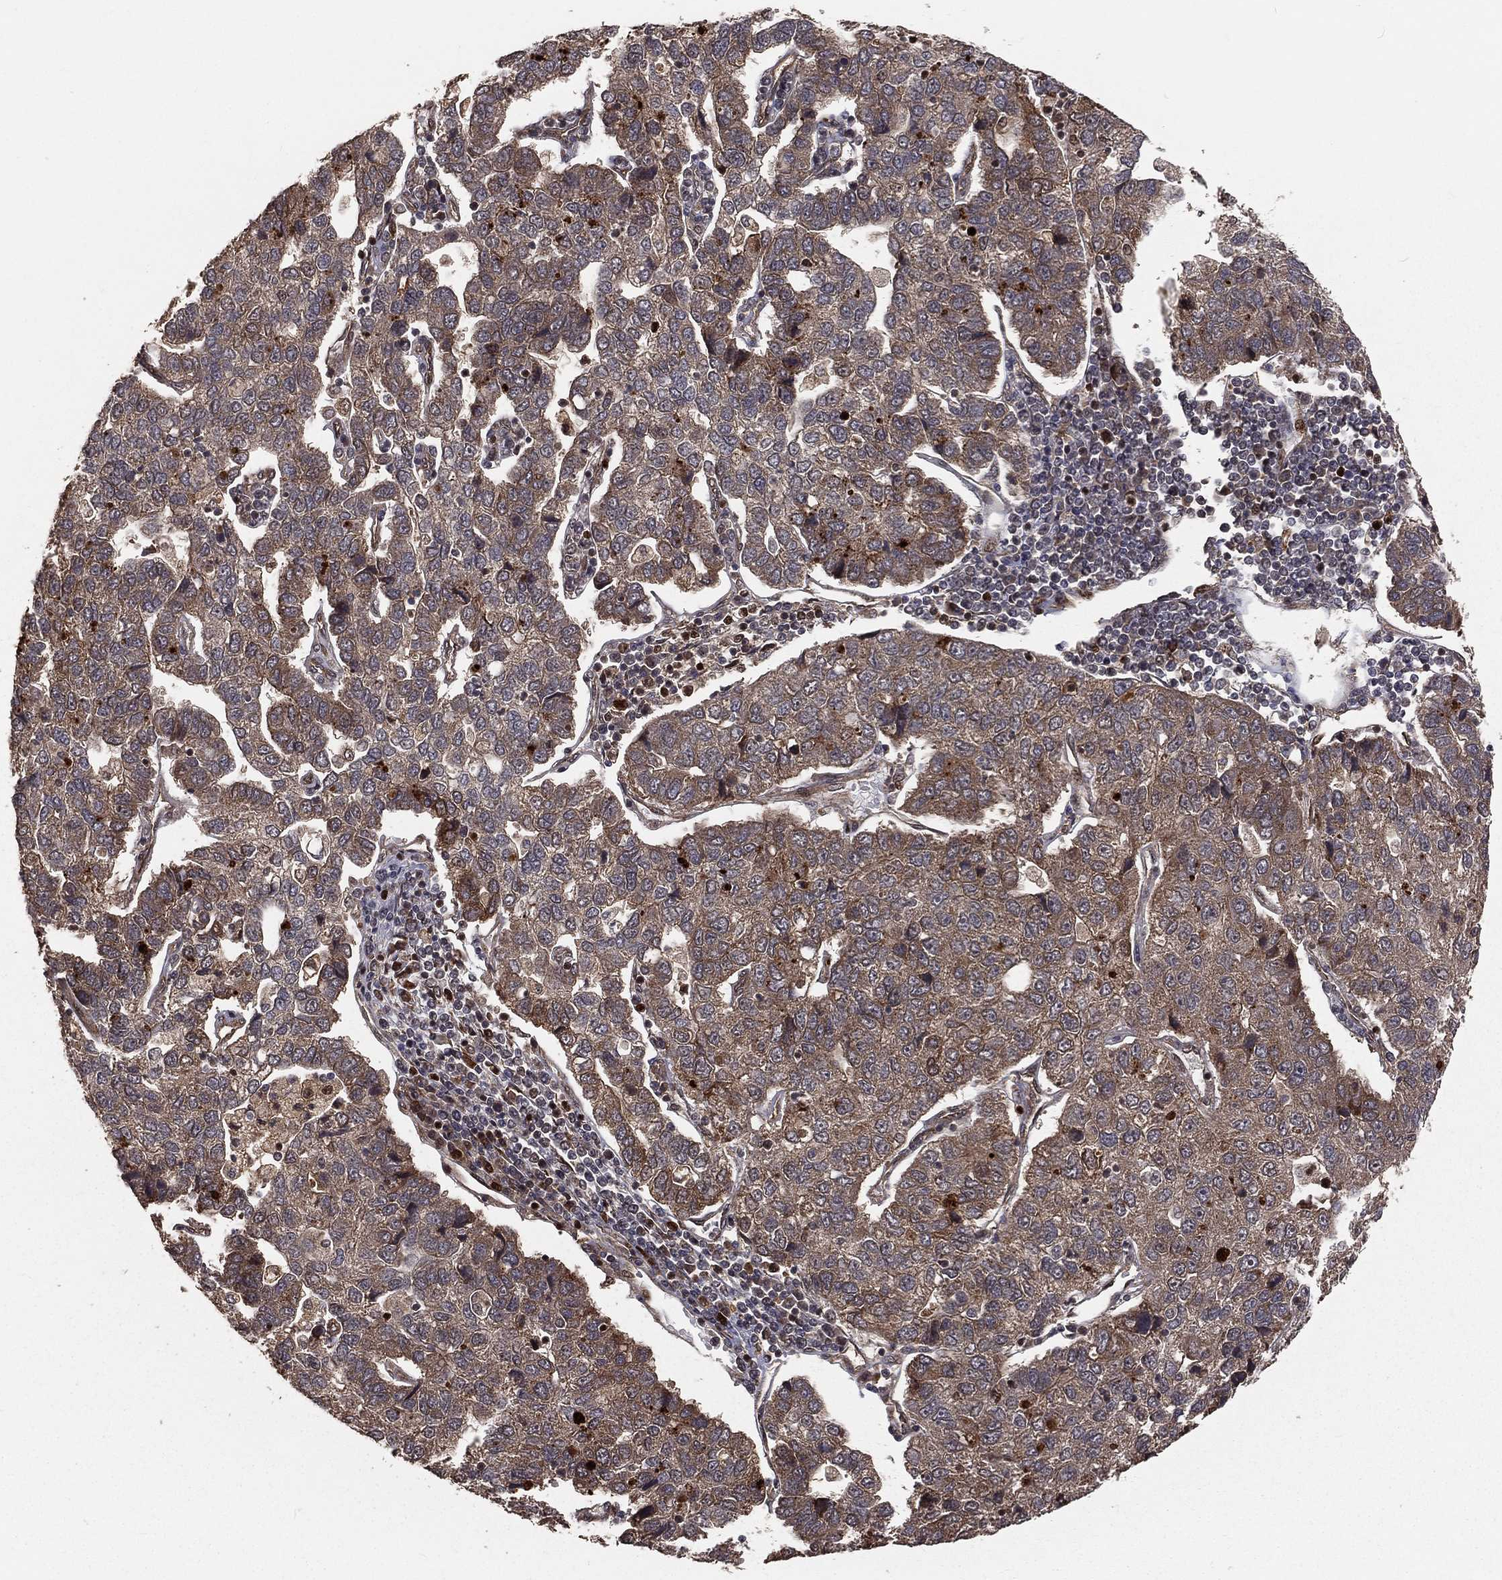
{"staining": {"intensity": "weak", "quantity": "25%-75%", "location": "cytoplasmic/membranous"}, "tissue": "pancreatic cancer", "cell_type": "Tumor cells", "image_type": "cancer", "snomed": [{"axis": "morphology", "description": "Adenocarcinoma, NOS"}, {"axis": "topography", "description": "Pancreas"}], "caption": "Protein staining of pancreatic adenocarcinoma tissue shows weak cytoplasmic/membranous expression in approximately 25%-75% of tumor cells.", "gene": "MAPK1", "patient": {"sex": "female", "age": 61}}